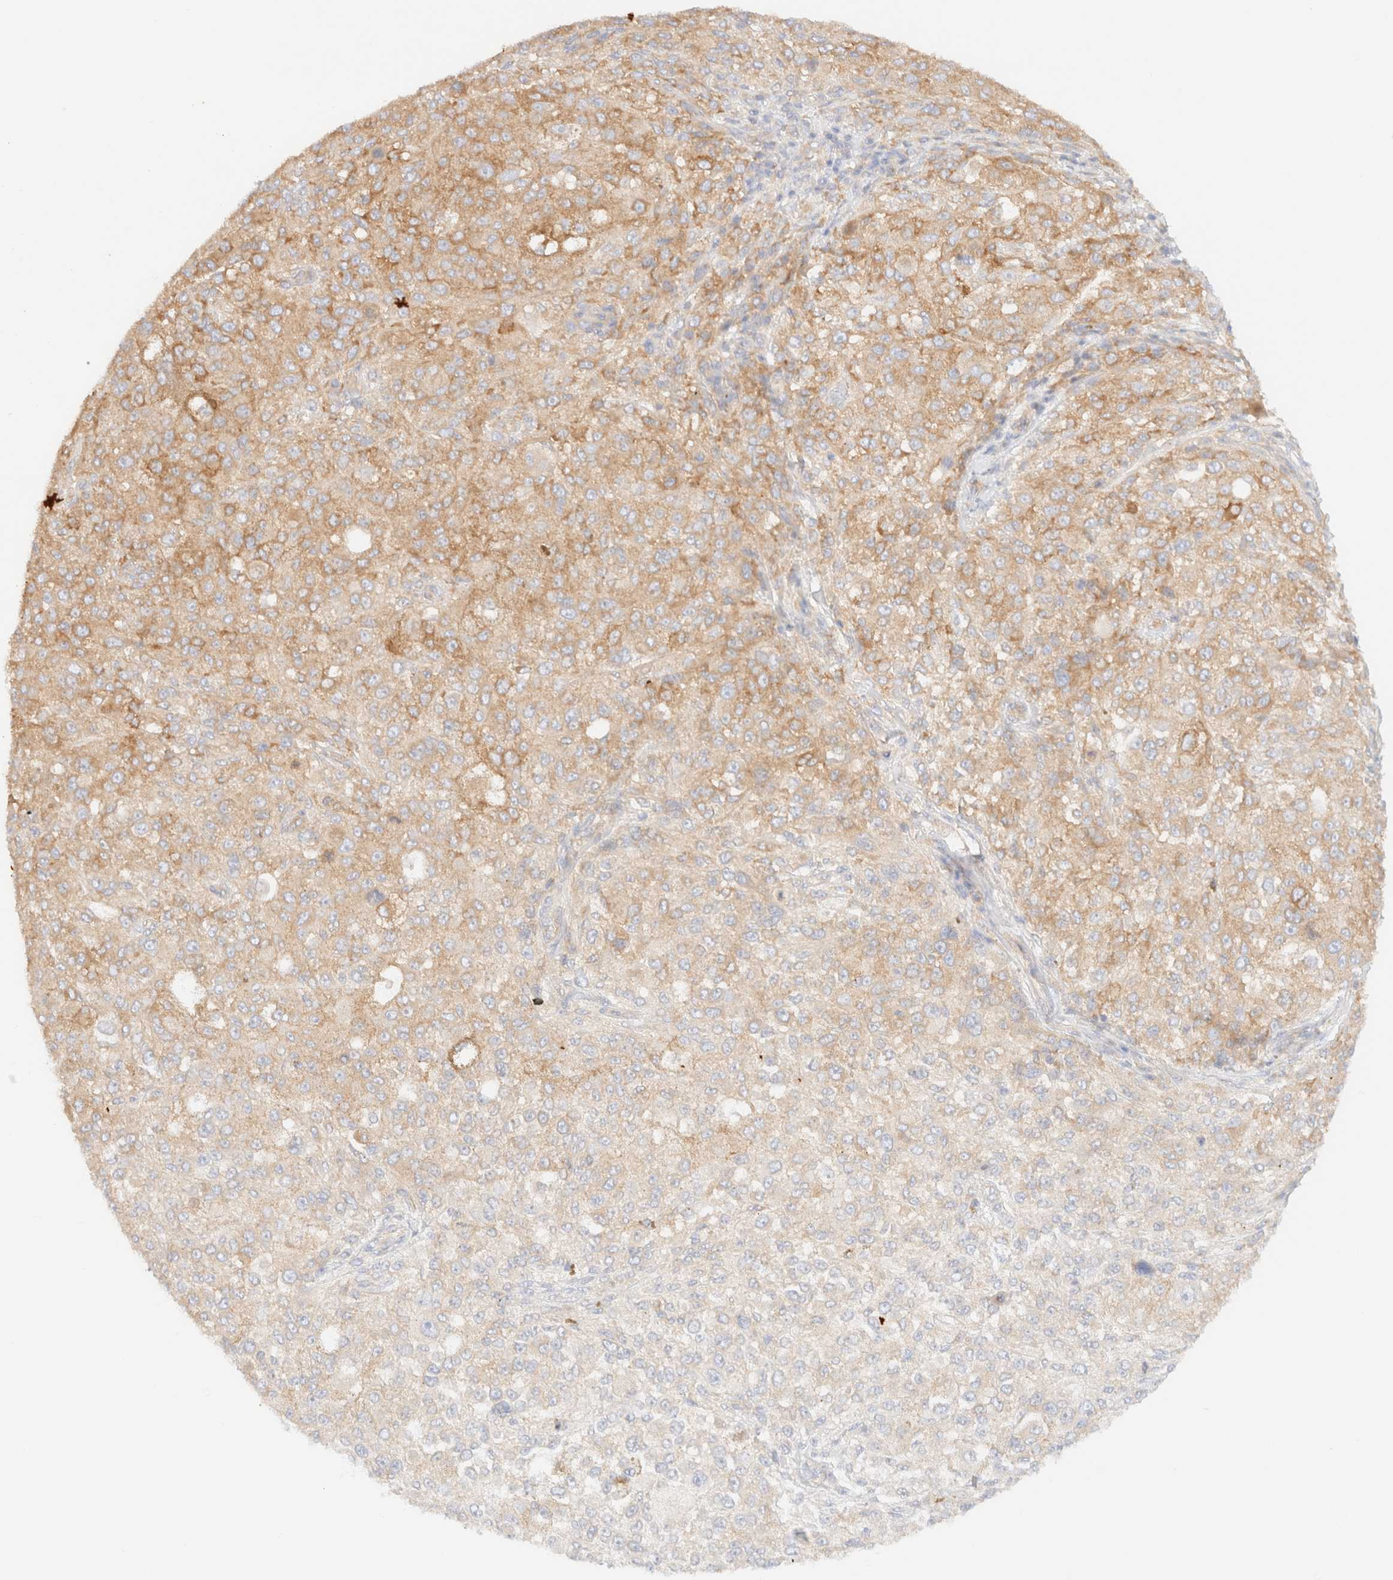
{"staining": {"intensity": "moderate", "quantity": ">75%", "location": "cytoplasmic/membranous"}, "tissue": "melanoma", "cell_type": "Tumor cells", "image_type": "cancer", "snomed": [{"axis": "morphology", "description": "Necrosis, NOS"}, {"axis": "morphology", "description": "Malignant melanoma, NOS"}, {"axis": "topography", "description": "Skin"}], "caption": "There is medium levels of moderate cytoplasmic/membranous positivity in tumor cells of melanoma, as demonstrated by immunohistochemical staining (brown color).", "gene": "MYO10", "patient": {"sex": "female", "age": 87}}